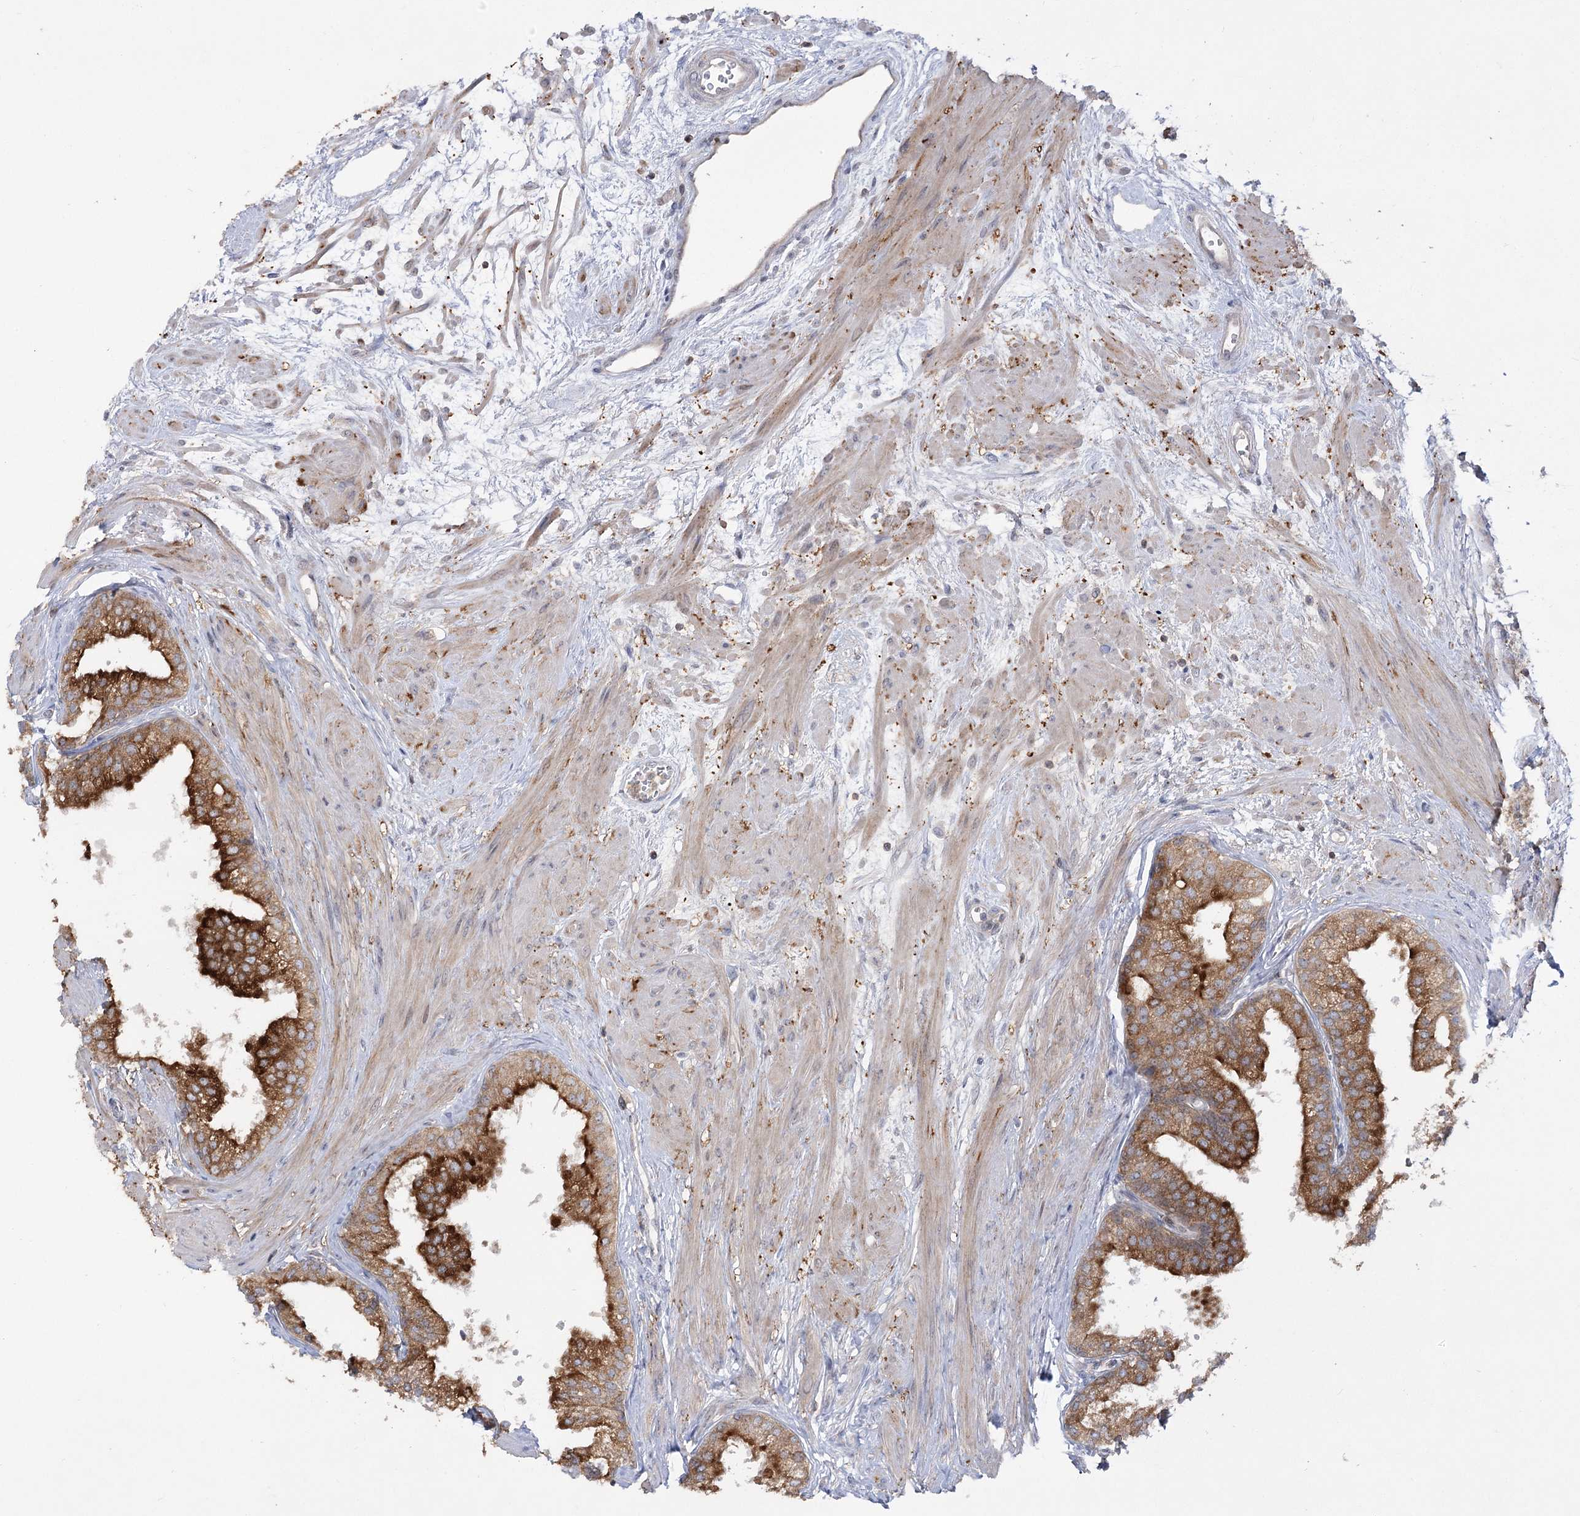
{"staining": {"intensity": "strong", "quantity": ">75%", "location": "cytoplasmic/membranous"}, "tissue": "prostate", "cell_type": "Glandular cells", "image_type": "normal", "snomed": [{"axis": "morphology", "description": "Normal tissue, NOS"}, {"axis": "topography", "description": "Prostate"}], "caption": "Normal prostate exhibits strong cytoplasmic/membranous positivity in approximately >75% of glandular cells, visualized by immunohistochemistry.", "gene": "SYTL1", "patient": {"sex": "male", "age": 60}}